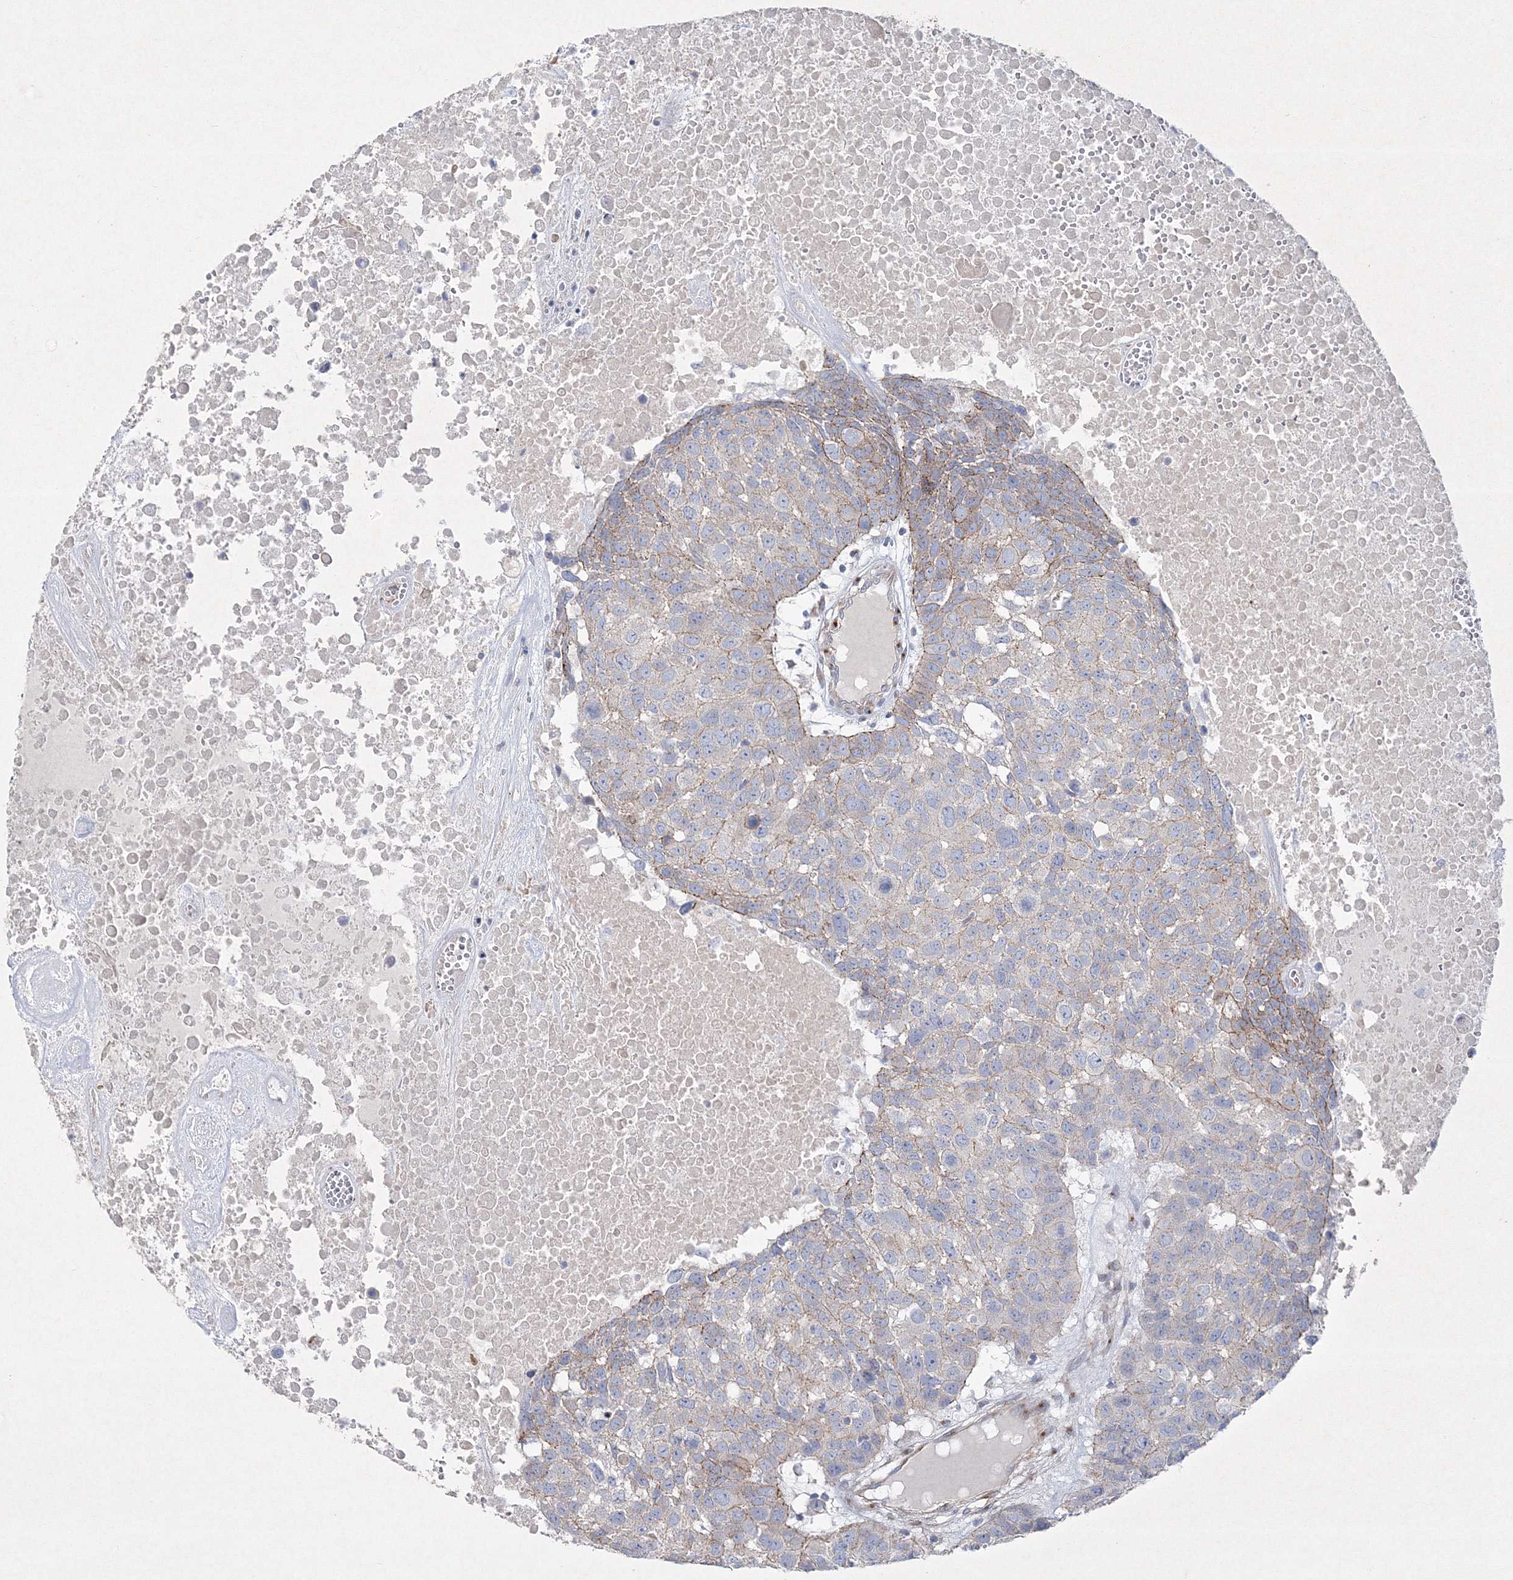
{"staining": {"intensity": "weak", "quantity": "<25%", "location": "cytoplasmic/membranous"}, "tissue": "head and neck cancer", "cell_type": "Tumor cells", "image_type": "cancer", "snomed": [{"axis": "morphology", "description": "Squamous cell carcinoma, NOS"}, {"axis": "topography", "description": "Head-Neck"}], "caption": "Immunohistochemistry photomicrograph of neoplastic tissue: human head and neck cancer stained with DAB displays no significant protein positivity in tumor cells.", "gene": "NAA40", "patient": {"sex": "male", "age": 66}}